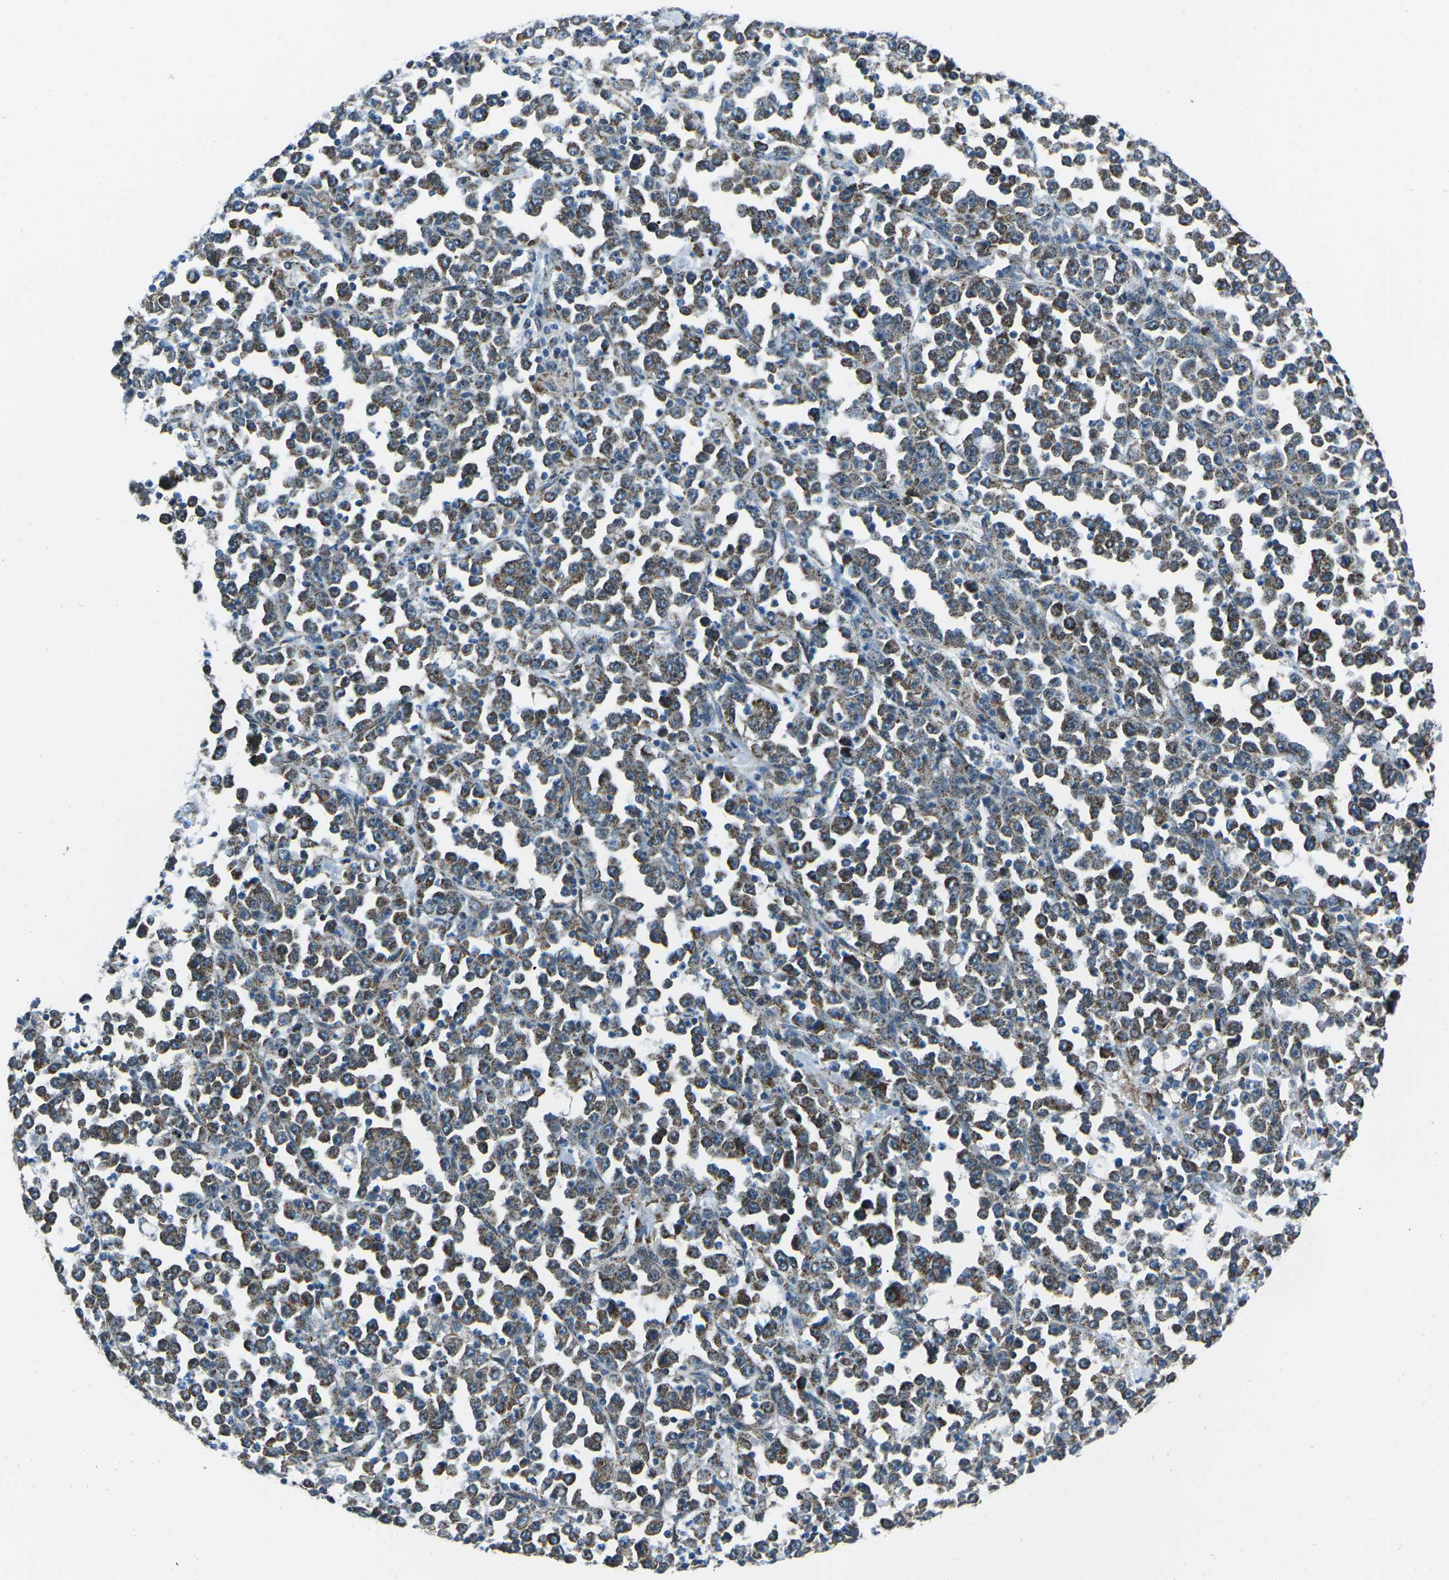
{"staining": {"intensity": "moderate", "quantity": ">75%", "location": "cytoplasmic/membranous"}, "tissue": "stomach cancer", "cell_type": "Tumor cells", "image_type": "cancer", "snomed": [{"axis": "morphology", "description": "Normal tissue, NOS"}, {"axis": "morphology", "description": "Adenocarcinoma, NOS"}, {"axis": "topography", "description": "Stomach, upper"}, {"axis": "topography", "description": "Stomach"}], "caption": "The photomicrograph reveals staining of stomach cancer, revealing moderate cytoplasmic/membranous protein positivity (brown color) within tumor cells. (DAB IHC, brown staining for protein, blue staining for nuclei).", "gene": "RFESD", "patient": {"sex": "male", "age": 59}}